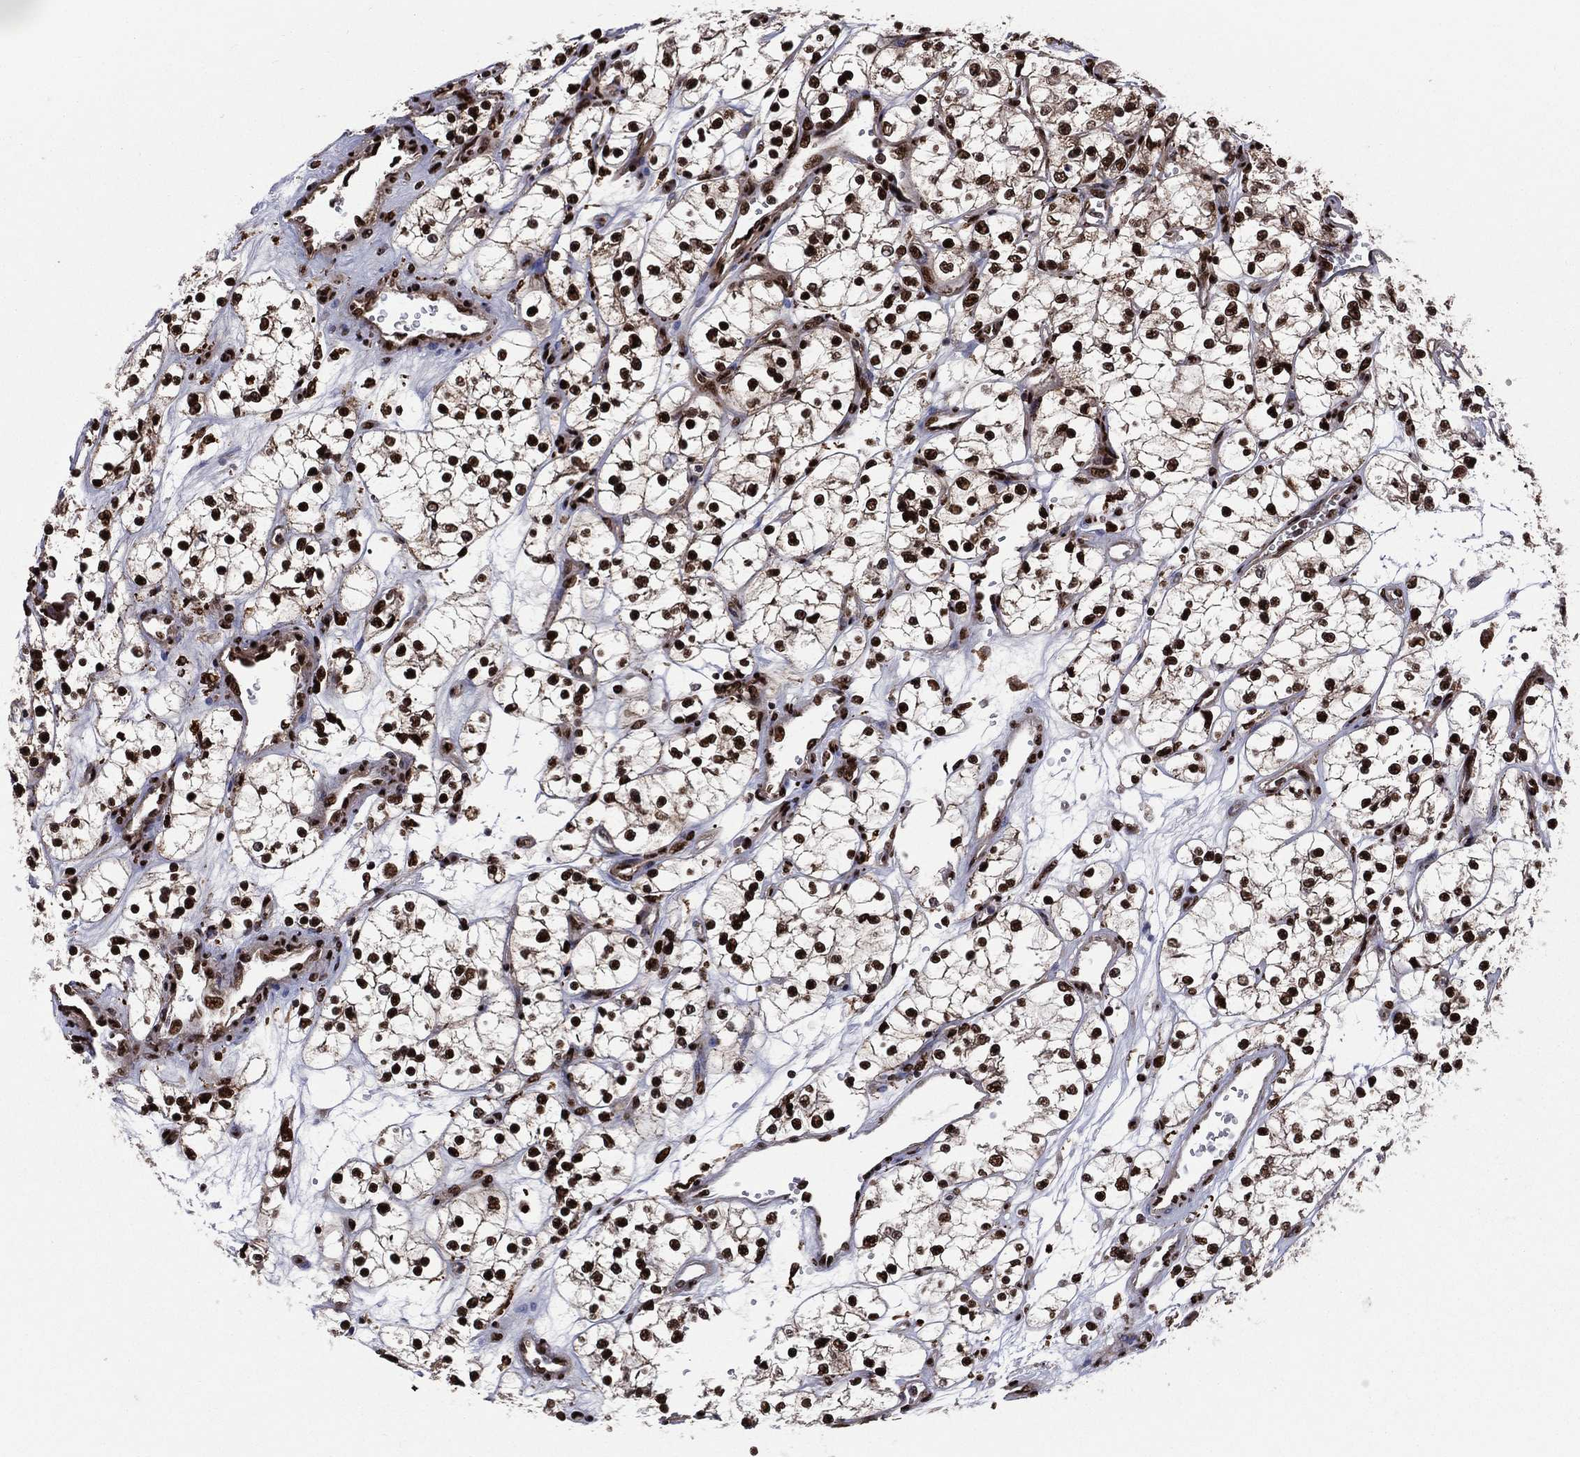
{"staining": {"intensity": "strong", "quantity": ">75%", "location": "nuclear"}, "tissue": "renal cancer", "cell_type": "Tumor cells", "image_type": "cancer", "snomed": [{"axis": "morphology", "description": "Adenocarcinoma, NOS"}, {"axis": "topography", "description": "Kidney"}], "caption": "Strong nuclear staining for a protein is seen in about >75% of tumor cells of renal cancer (adenocarcinoma) using immunohistochemistry.", "gene": "TP53BP1", "patient": {"sex": "female", "age": 69}}